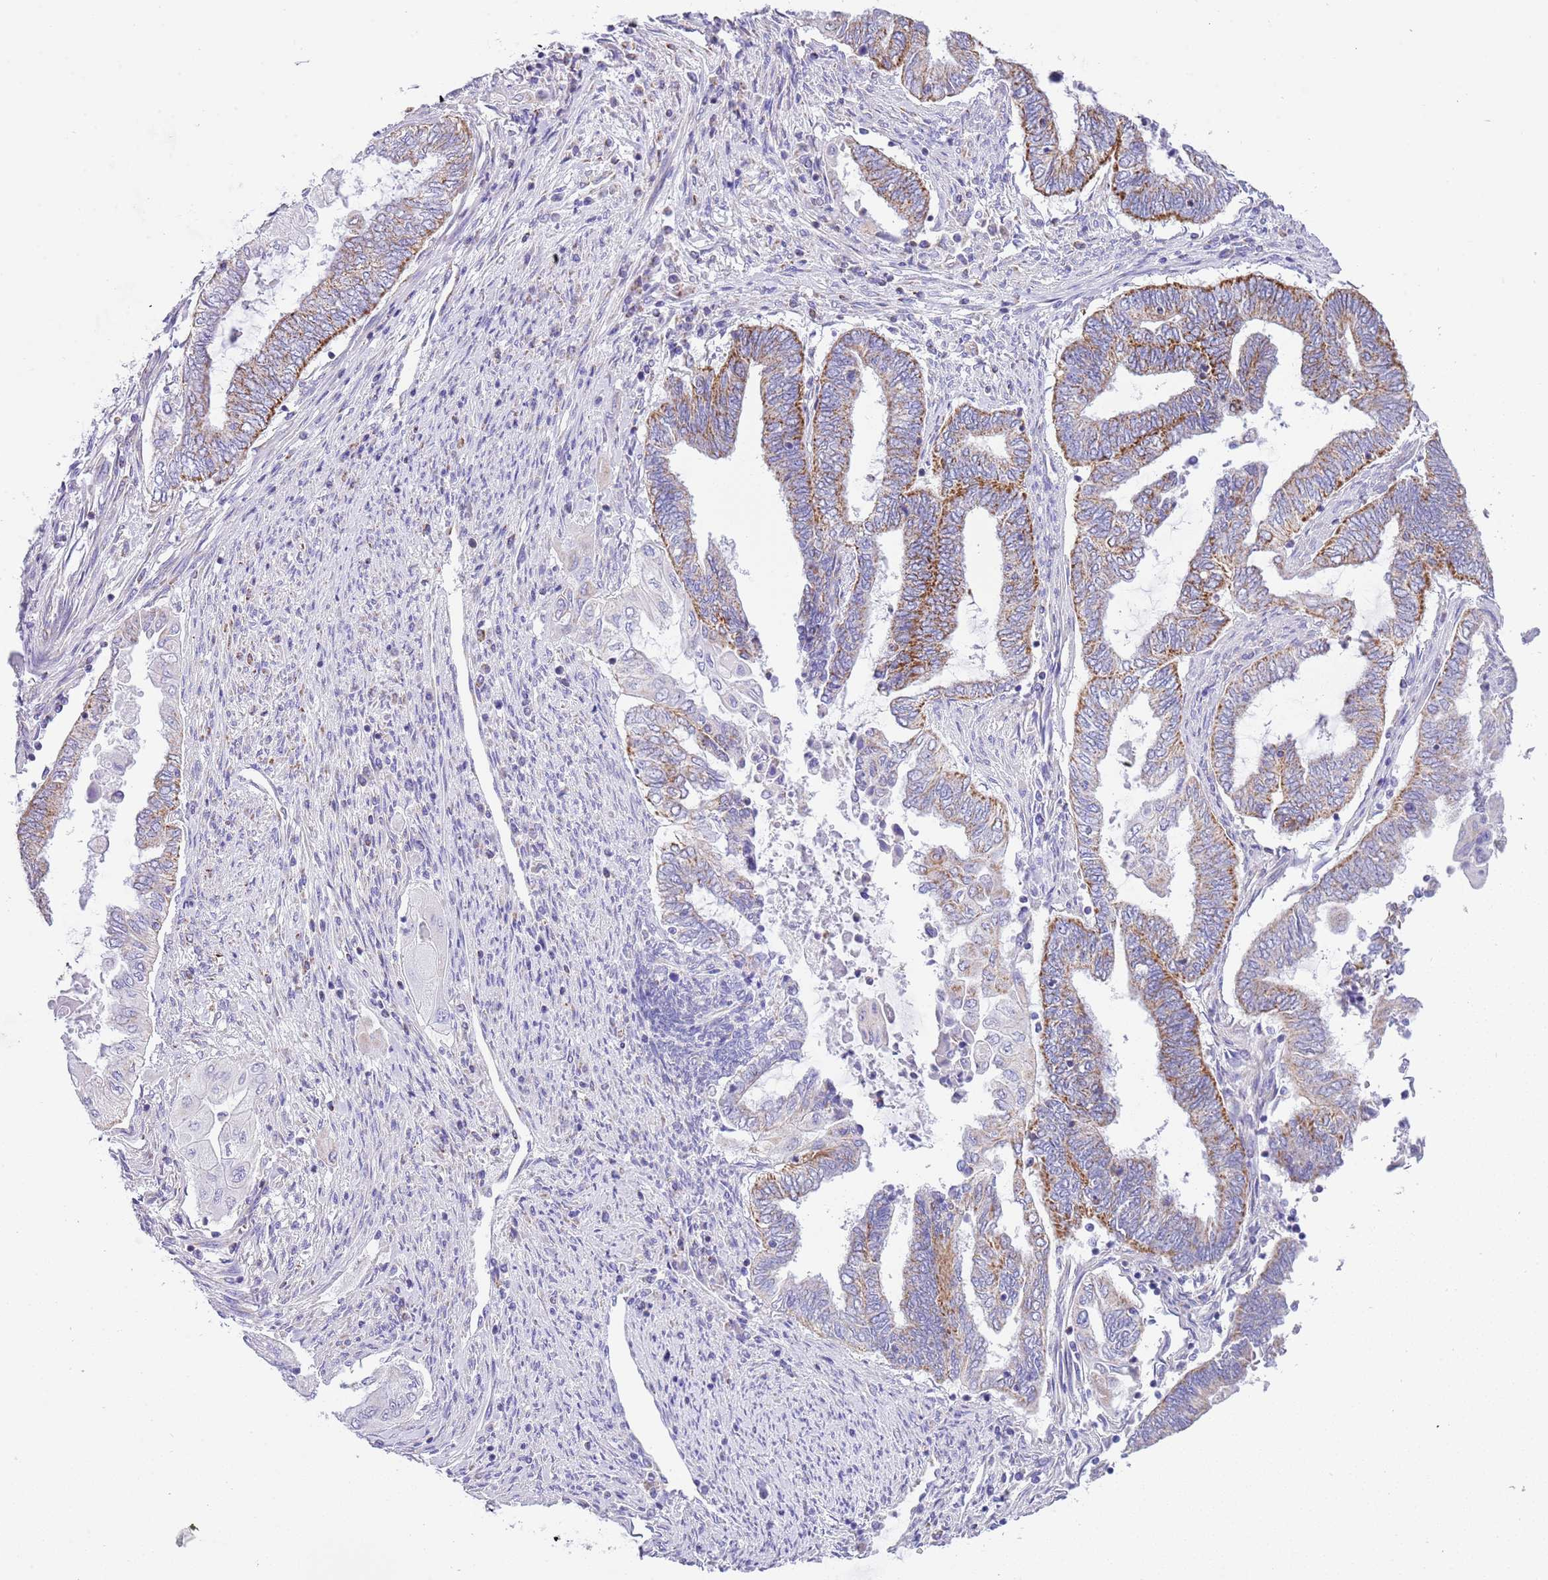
{"staining": {"intensity": "moderate", "quantity": "25%-75%", "location": "cytoplasmic/membranous"}, "tissue": "endometrial cancer", "cell_type": "Tumor cells", "image_type": "cancer", "snomed": [{"axis": "morphology", "description": "Adenocarcinoma, NOS"}, {"axis": "topography", "description": "Uterus"}, {"axis": "topography", "description": "Endometrium"}], "caption": "This histopathology image shows immunohistochemistry staining of endometrial cancer, with medium moderate cytoplasmic/membranous expression in approximately 25%-75% of tumor cells.", "gene": "SUCLG2", "patient": {"sex": "female", "age": 70}}